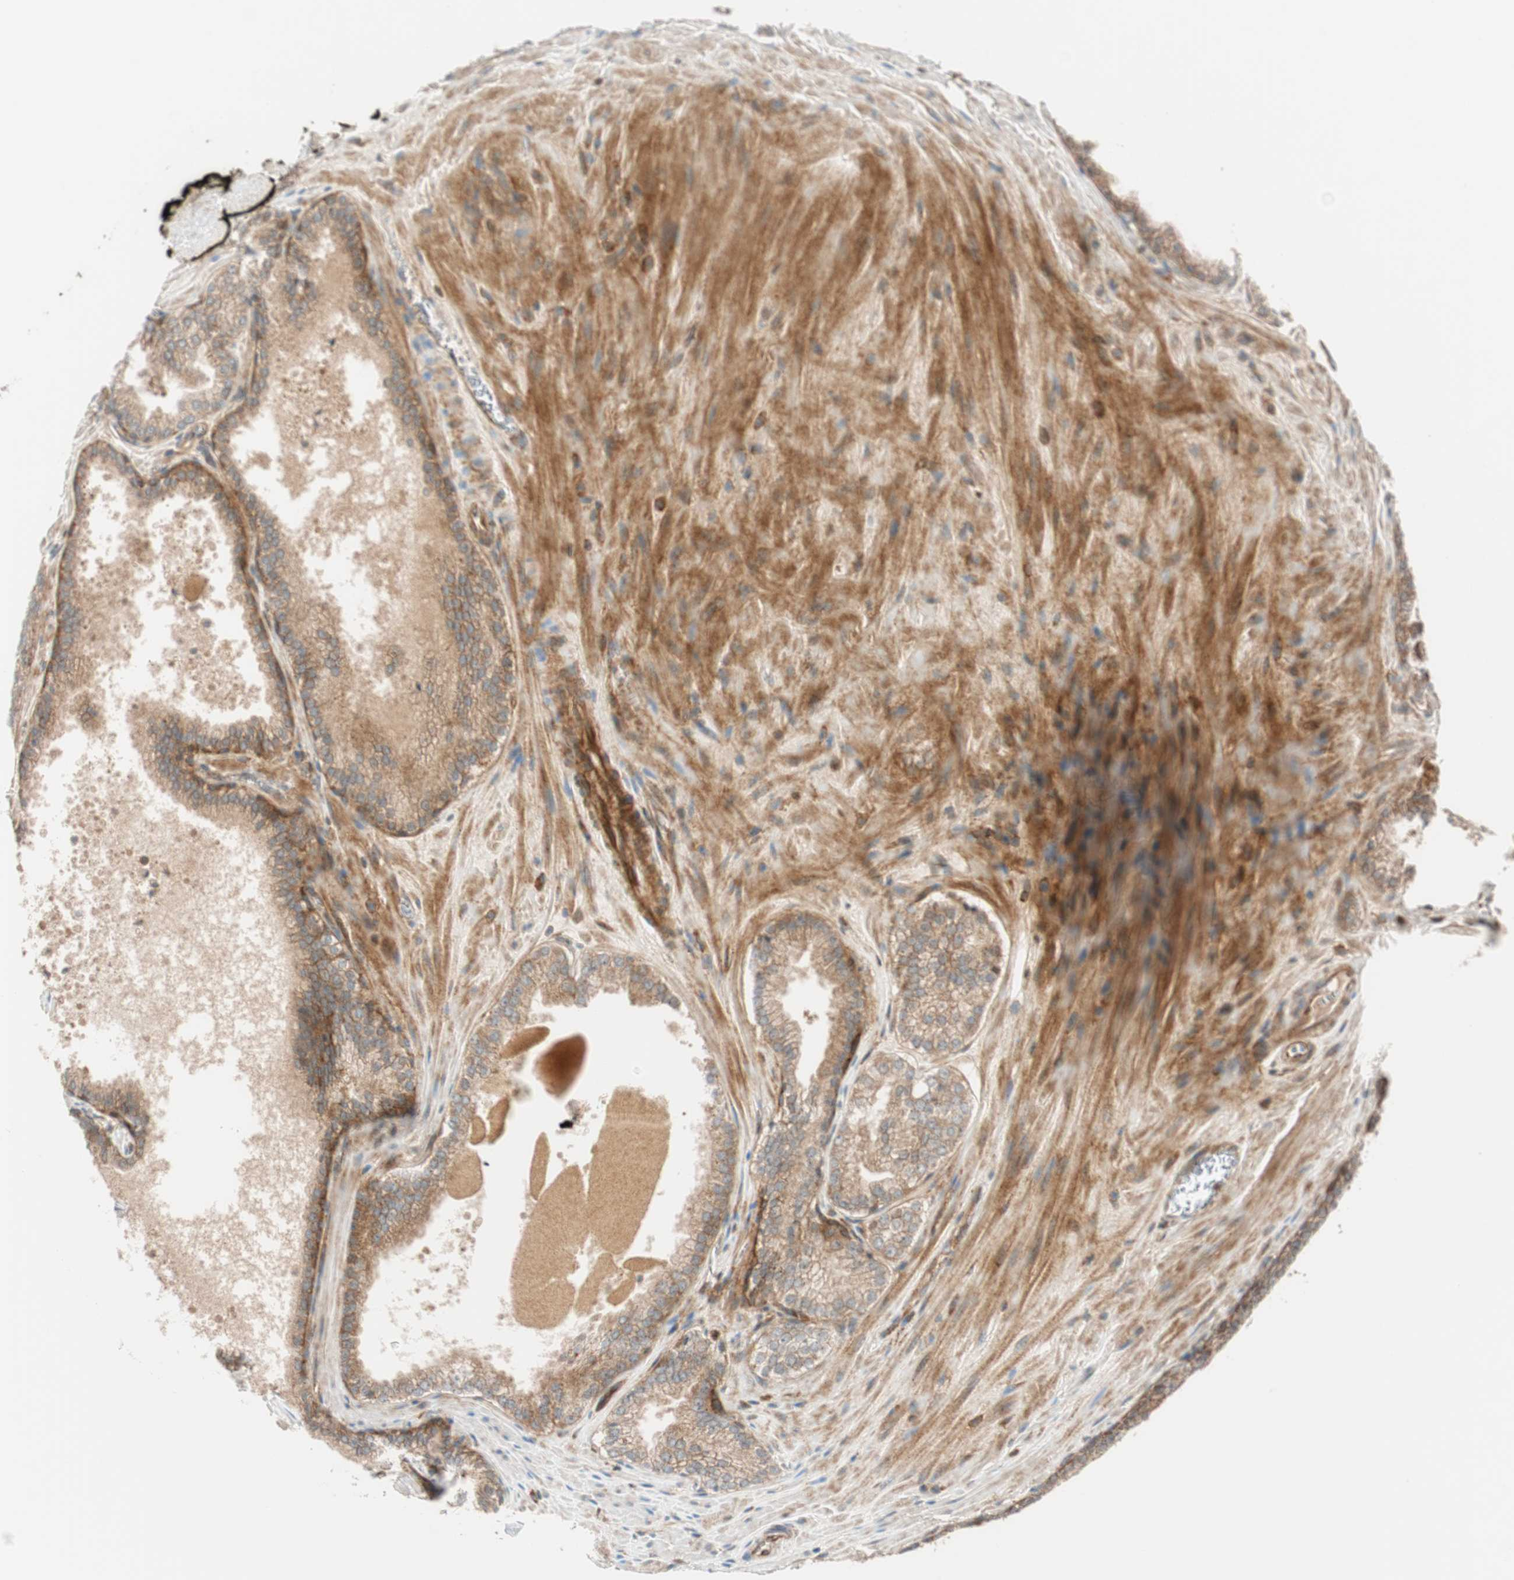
{"staining": {"intensity": "weak", "quantity": ">75%", "location": "cytoplasmic/membranous"}, "tissue": "prostate cancer", "cell_type": "Tumor cells", "image_type": "cancer", "snomed": [{"axis": "morphology", "description": "Adenocarcinoma, Low grade"}, {"axis": "topography", "description": "Prostate"}], "caption": "Prostate low-grade adenocarcinoma stained with DAB (3,3'-diaminobenzidine) immunohistochemistry (IHC) reveals low levels of weak cytoplasmic/membranous expression in about >75% of tumor cells.", "gene": "ABI1", "patient": {"sex": "male", "age": 60}}